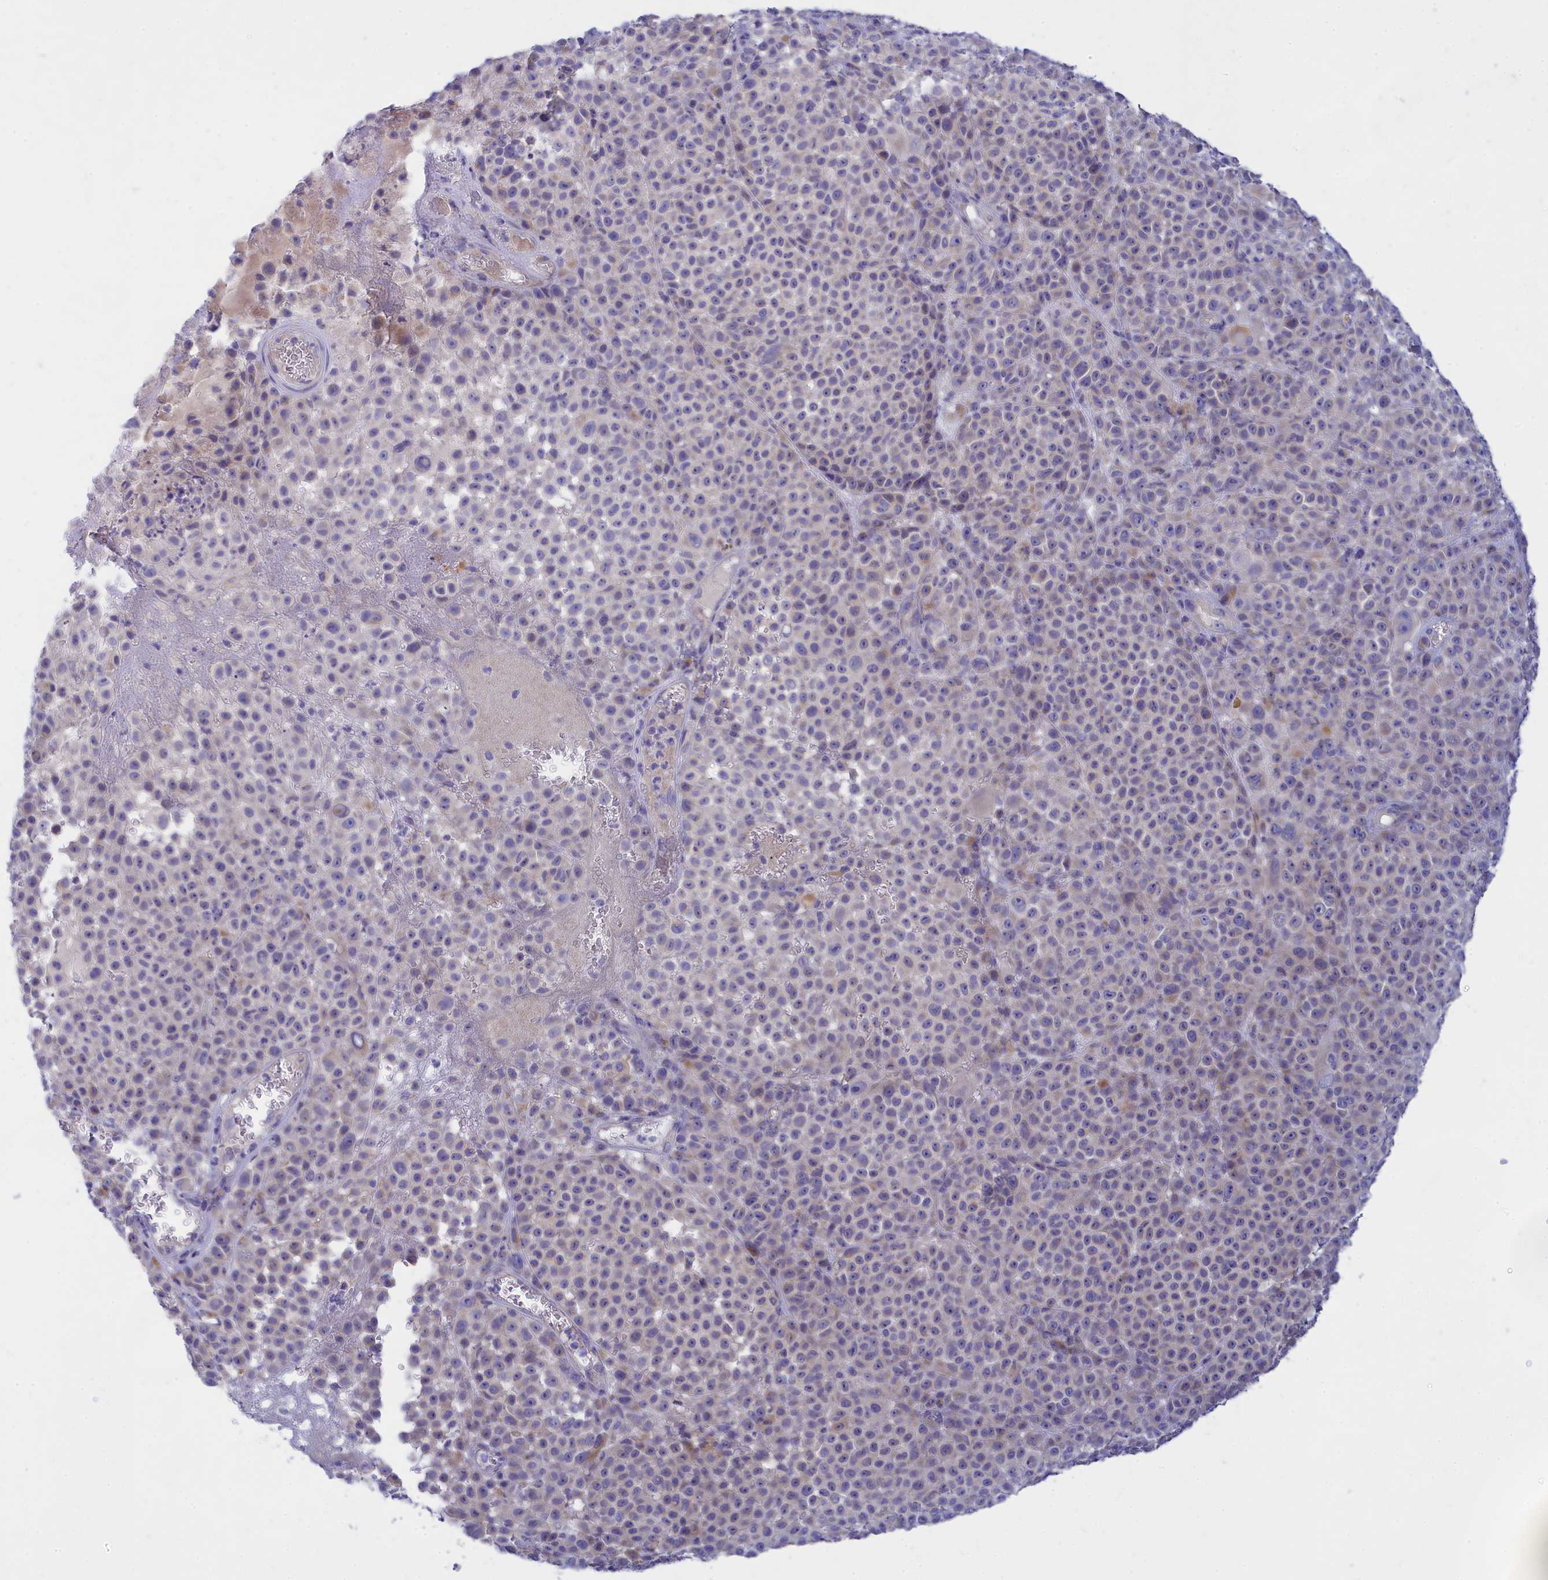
{"staining": {"intensity": "negative", "quantity": "none", "location": "none"}, "tissue": "melanoma", "cell_type": "Tumor cells", "image_type": "cancer", "snomed": [{"axis": "morphology", "description": "Malignant melanoma, NOS"}, {"axis": "topography", "description": "Skin"}], "caption": "High power microscopy photomicrograph of an immunohistochemistry image of melanoma, revealing no significant expression in tumor cells.", "gene": "TMEM30B", "patient": {"sex": "female", "age": 94}}